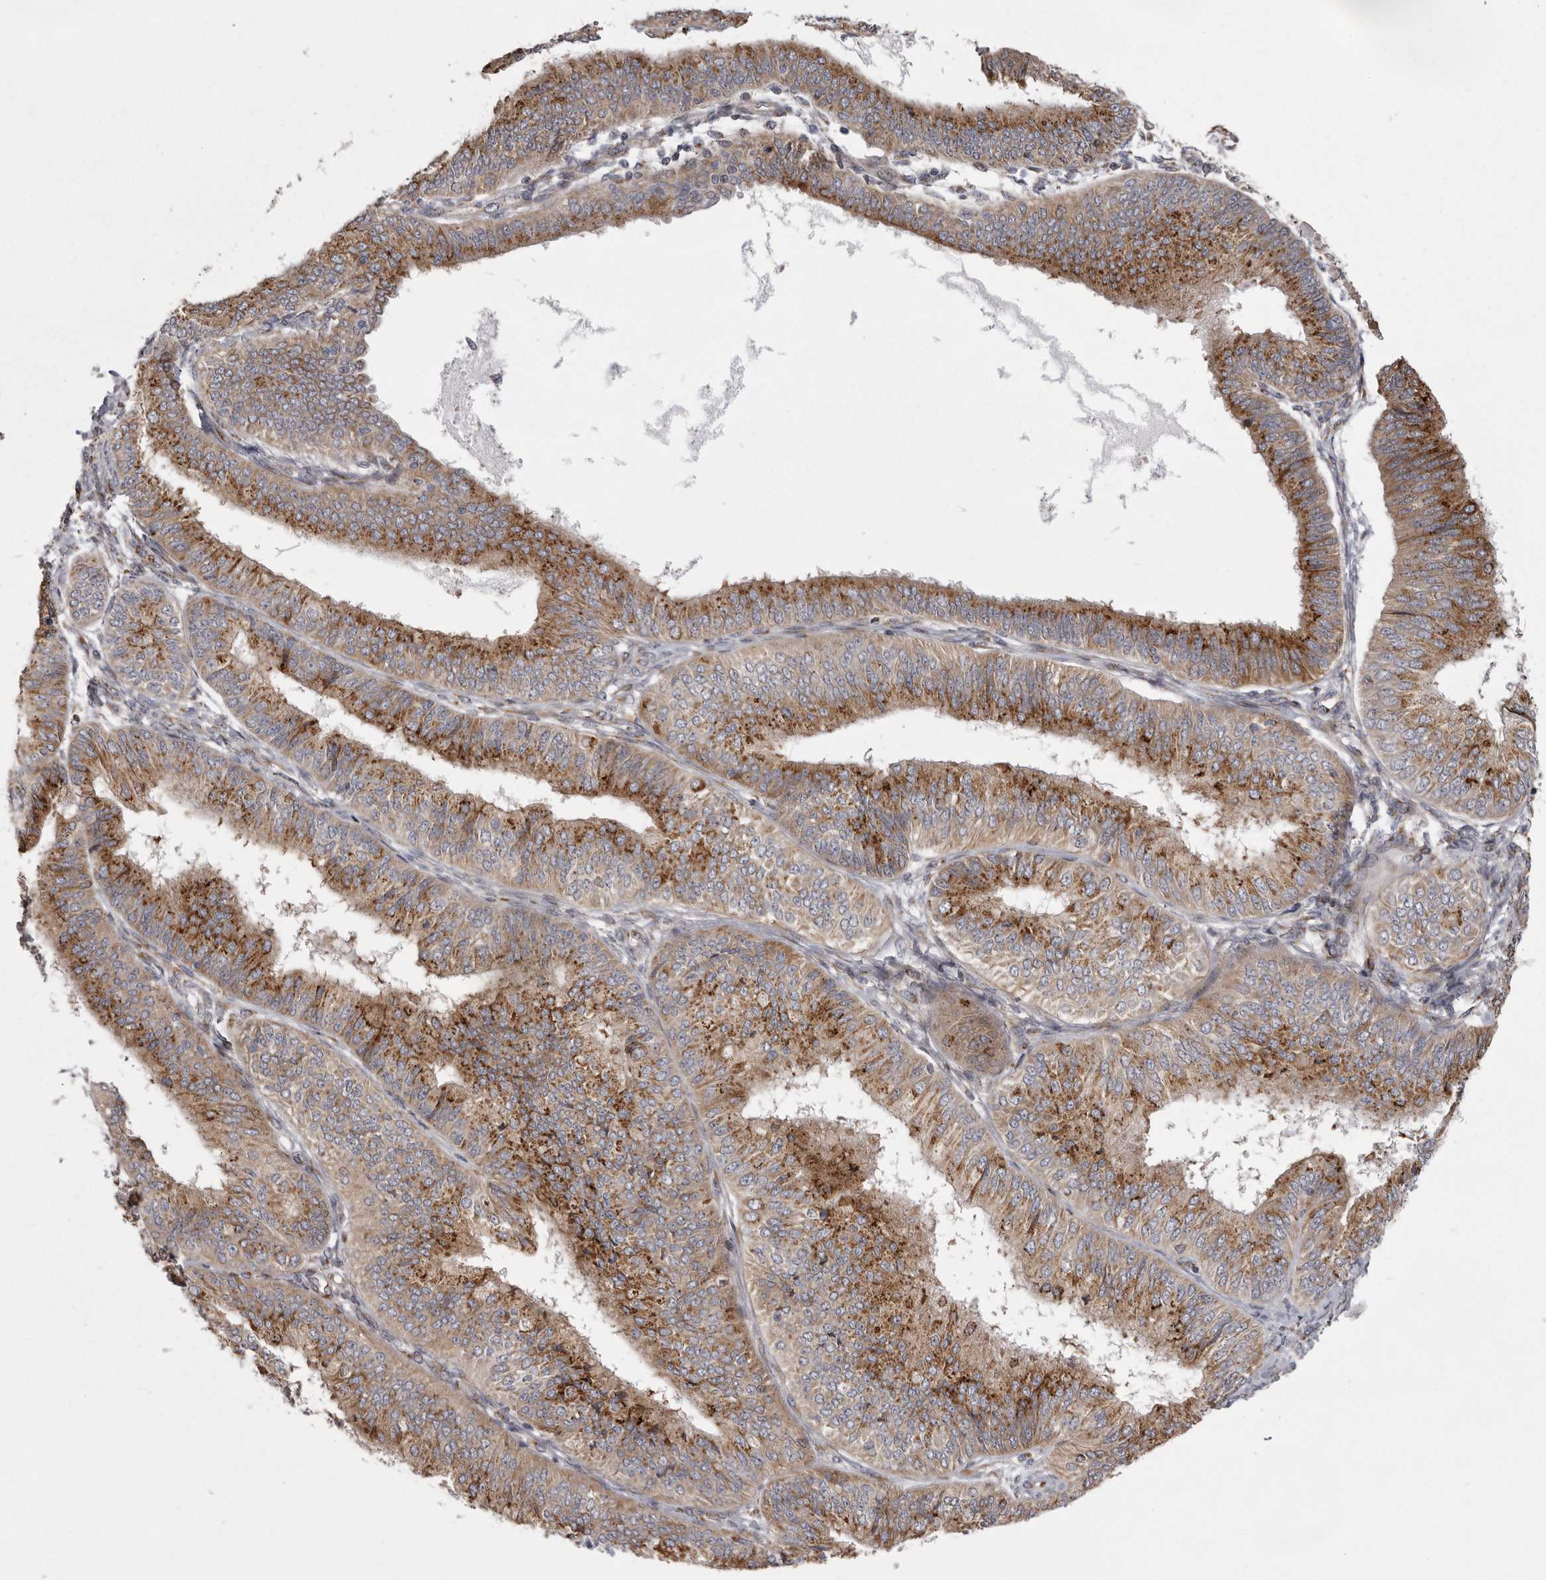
{"staining": {"intensity": "strong", "quantity": ">75%", "location": "cytoplasmic/membranous"}, "tissue": "endometrial cancer", "cell_type": "Tumor cells", "image_type": "cancer", "snomed": [{"axis": "morphology", "description": "Adenocarcinoma, NOS"}, {"axis": "topography", "description": "Endometrium"}], "caption": "Immunohistochemical staining of human endometrial cancer reveals high levels of strong cytoplasmic/membranous staining in approximately >75% of tumor cells.", "gene": "WDR47", "patient": {"sex": "female", "age": 58}}